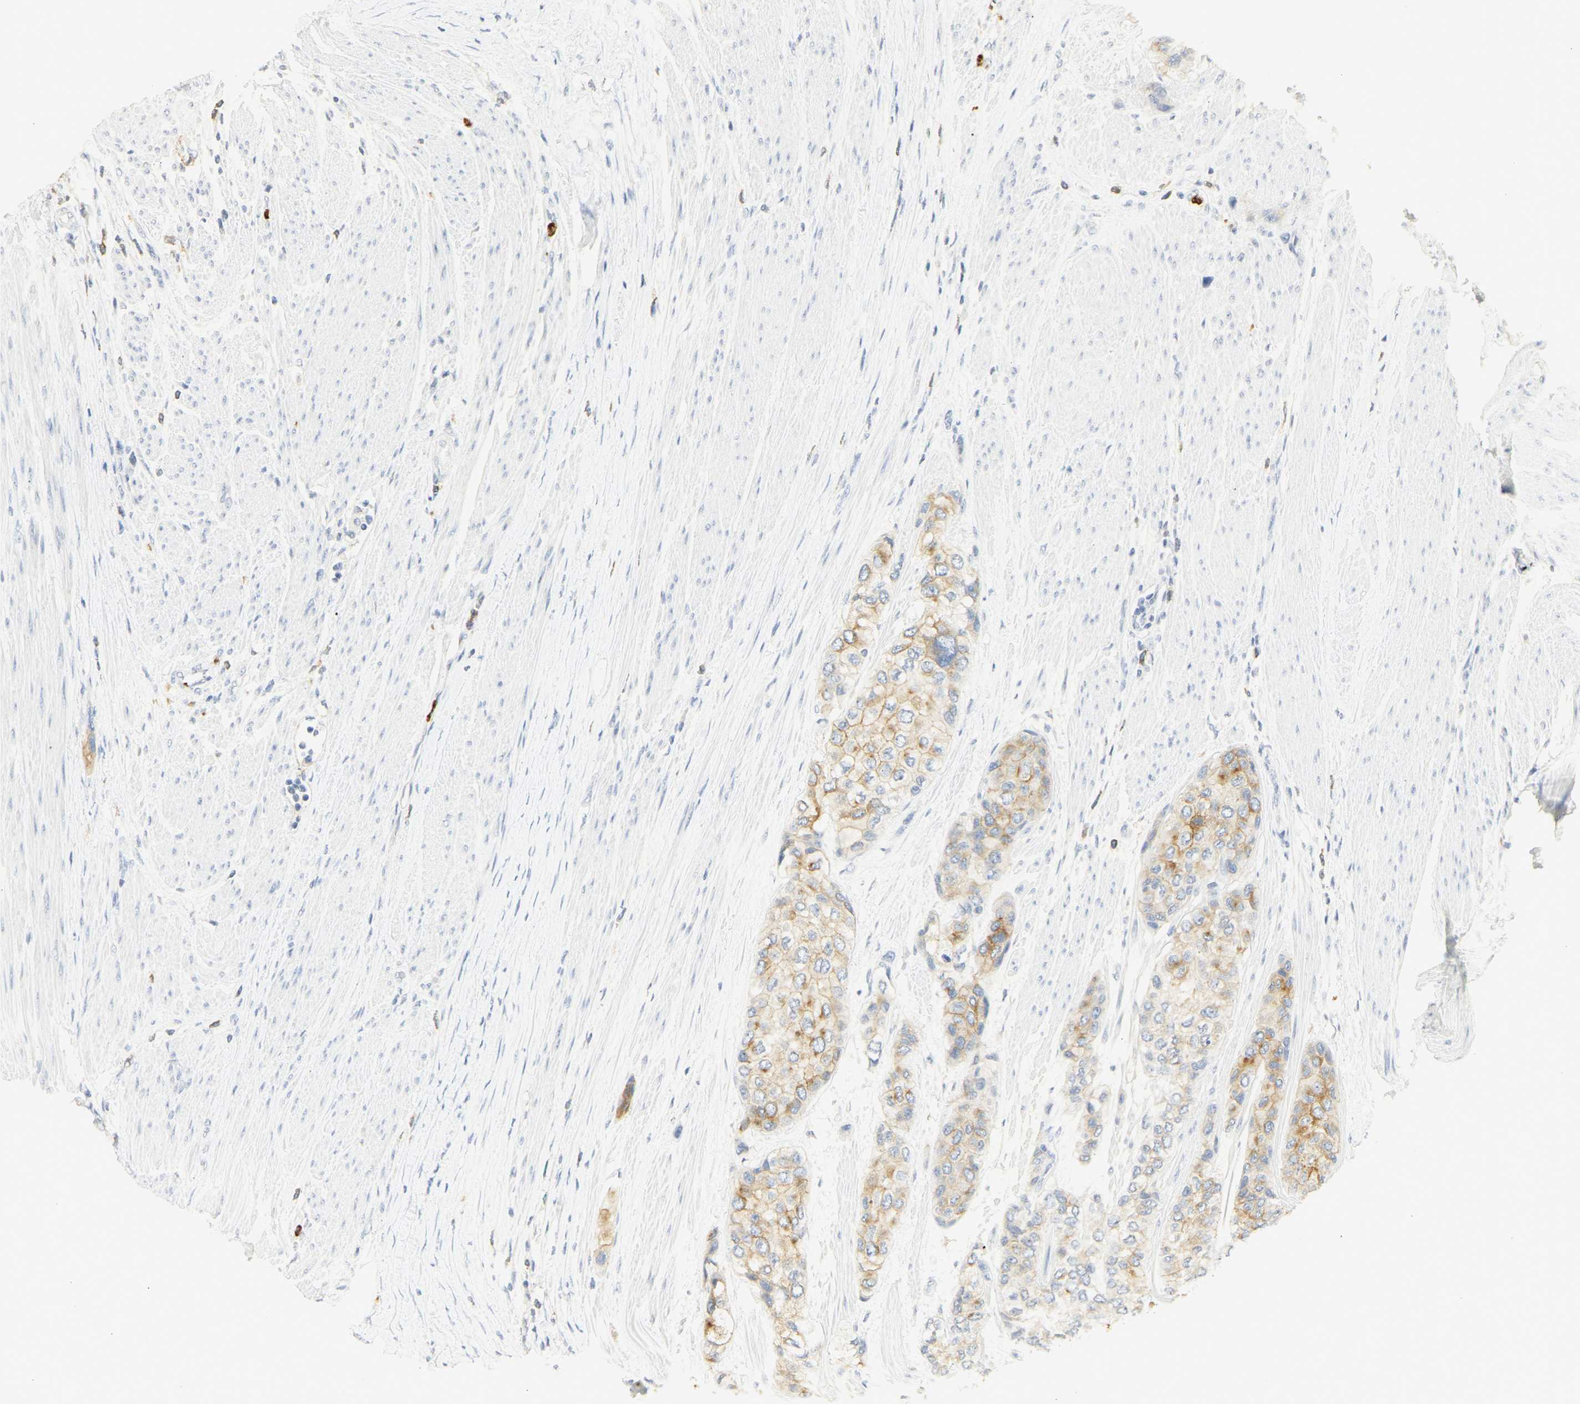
{"staining": {"intensity": "moderate", "quantity": ">75%", "location": "cytoplasmic/membranous"}, "tissue": "urothelial cancer", "cell_type": "Tumor cells", "image_type": "cancer", "snomed": [{"axis": "morphology", "description": "Urothelial carcinoma, High grade"}, {"axis": "topography", "description": "Urinary bladder"}], "caption": "Approximately >75% of tumor cells in human urothelial cancer display moderate cytoplasmic/membranous protein expression as visualized by brown immunohistochemical staining.", "gene": "CEACAM5", "patient": {"sex": "female", "age": 56}}